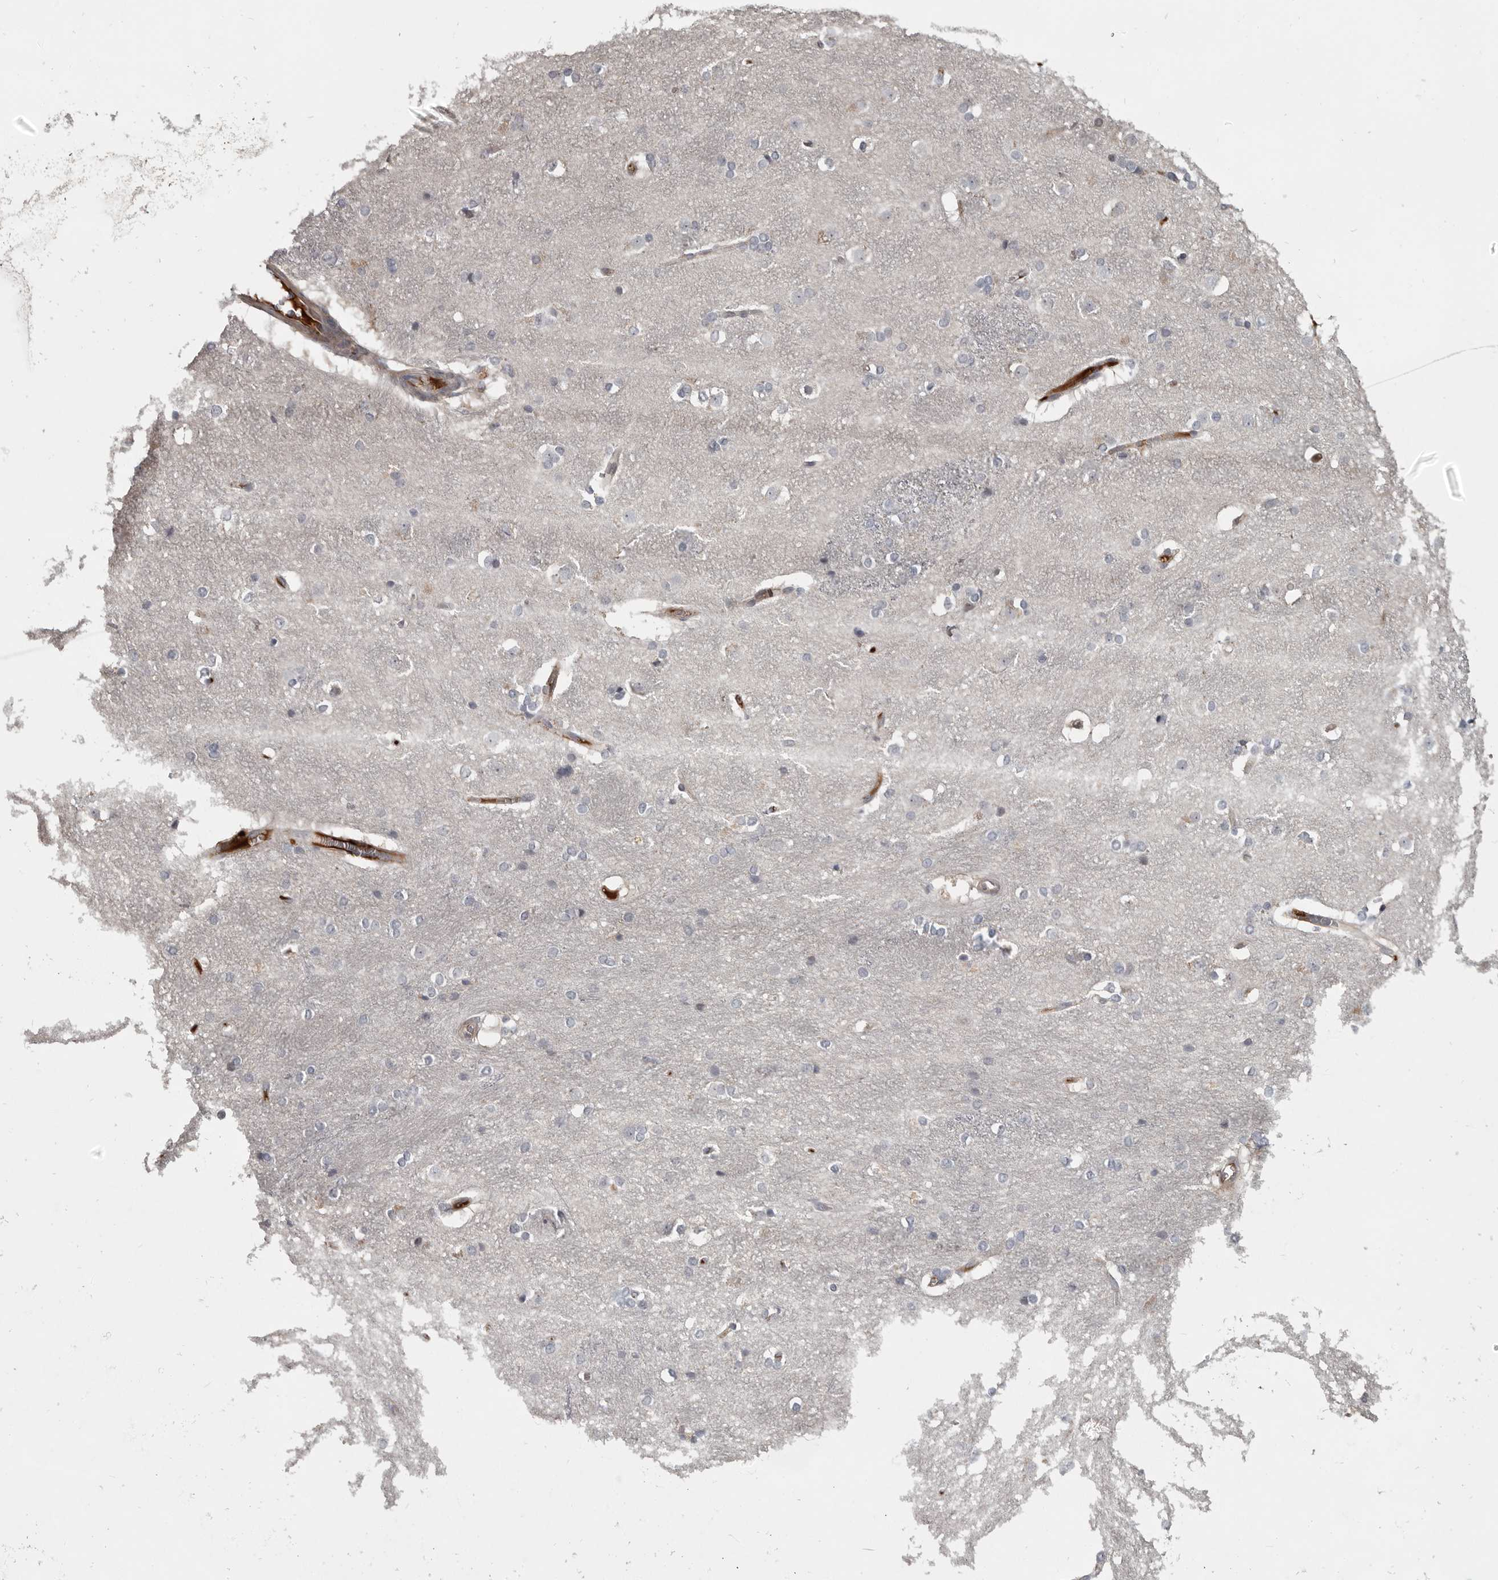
{"staining": {"intensity": "negative", "quantity": "none", "location": "none"}, "tissue": "caudate", "cell_type": "Glial cells", "image_type": "normal", "snomed": [{"axis": "morphology", "description": "Normal tissue, NOS"}, {"axis": "topography", "description": "Lateral ventricle wall"}], "caption": "Immunohistochemistry (IHC) of unremarkable human caudate displays no positivity in glial cells.", "gene": "ZNF277", "patient": {"sex": "female", "age": 19}}